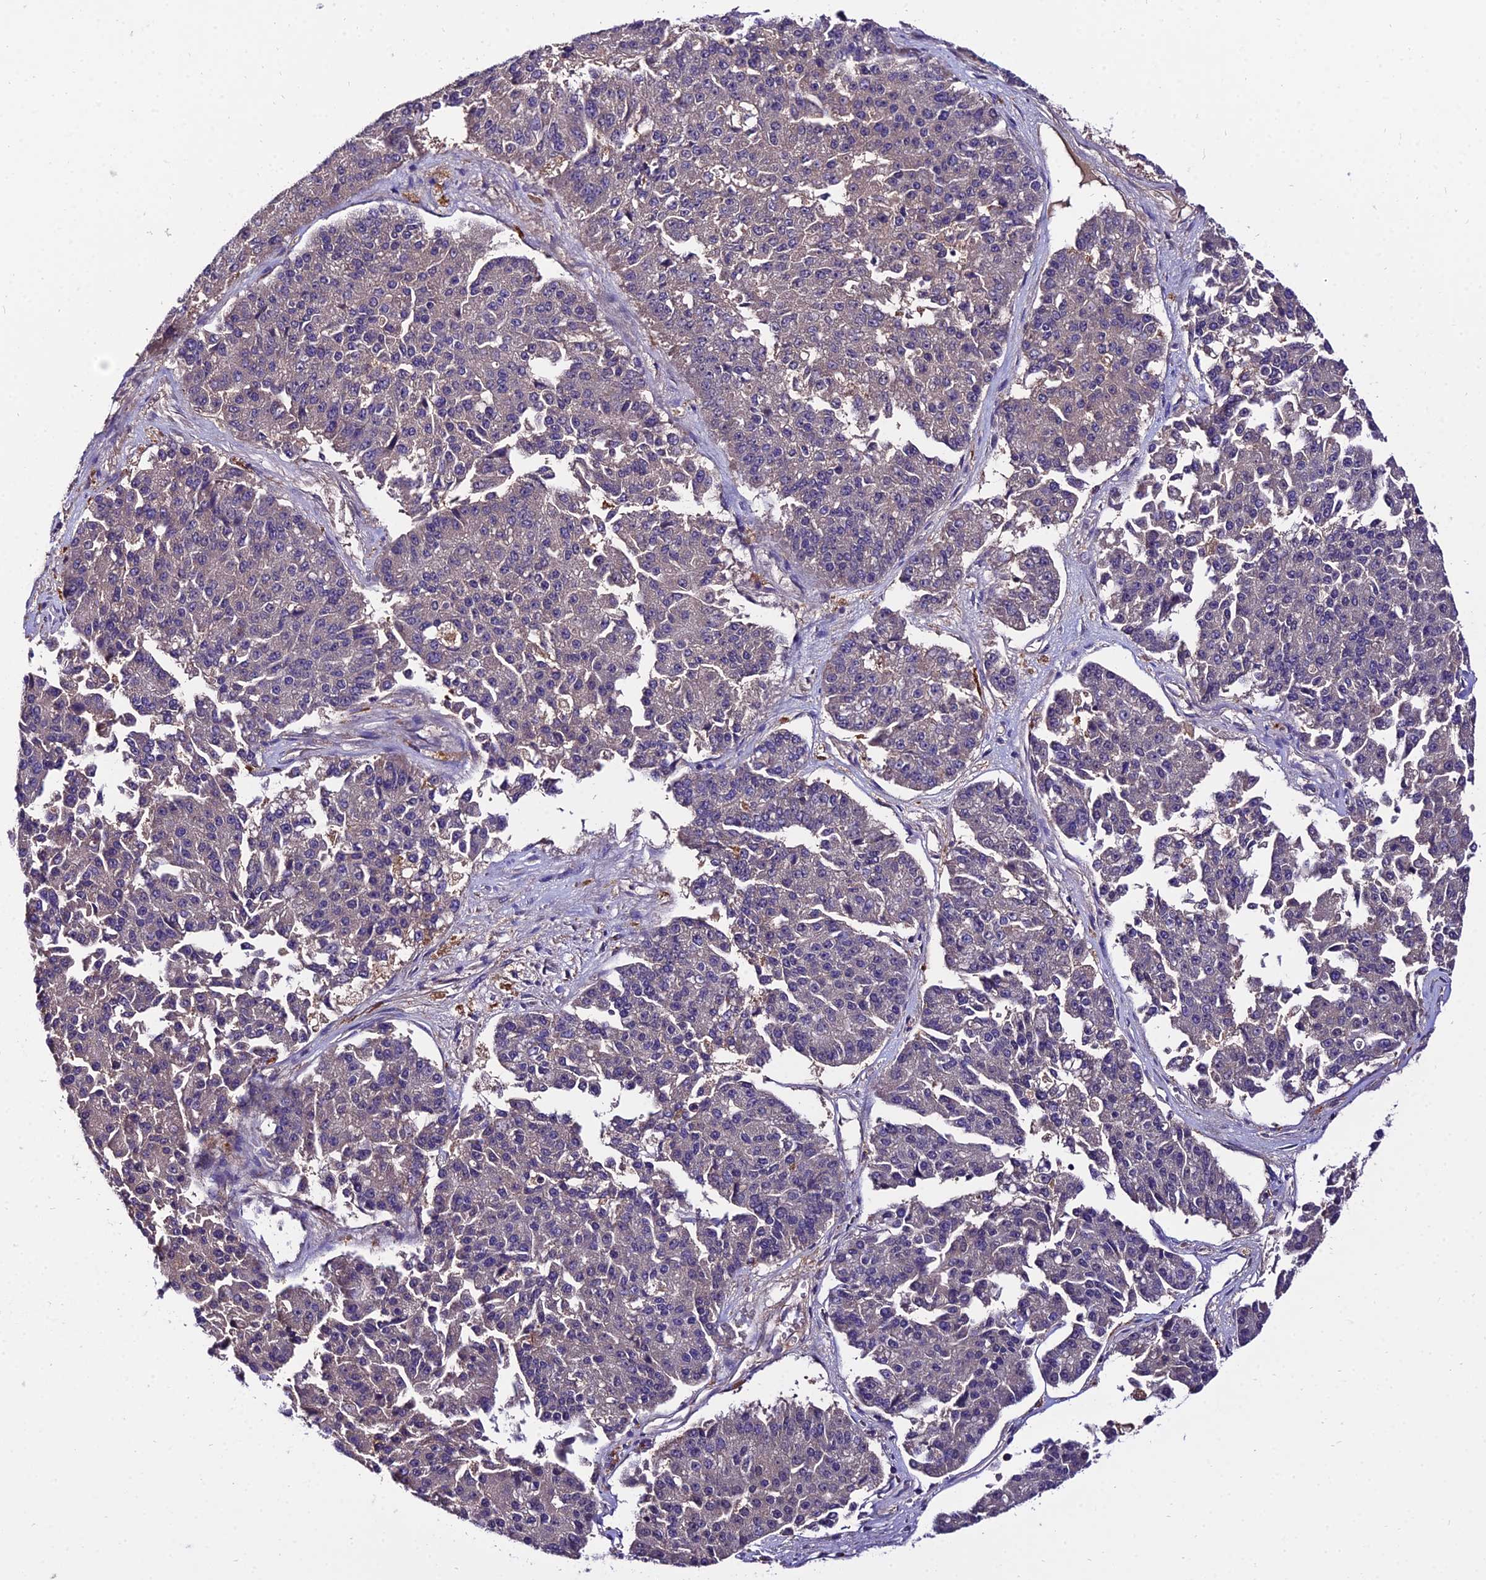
{"staining": {"intensity": "weak", "quantity": "<25%", "location": "cytoplasmic/membranous"}, "tissue": "pancreatic cancer", "cell_type": "Tumor cells", "image_type": "cancer", "snomed": [{"axis": "morphology", "description": "Adenocarcinoma, NOS"}, {"axis": "topography", "description": "Pancreas"}], "caption": "Immunohistochemistry (IHC) of human pancreatic cancer exhibits no positivity in tumor cells.", "gene": "C2orf69", "patient": {"sex": "male", "age": 50}}